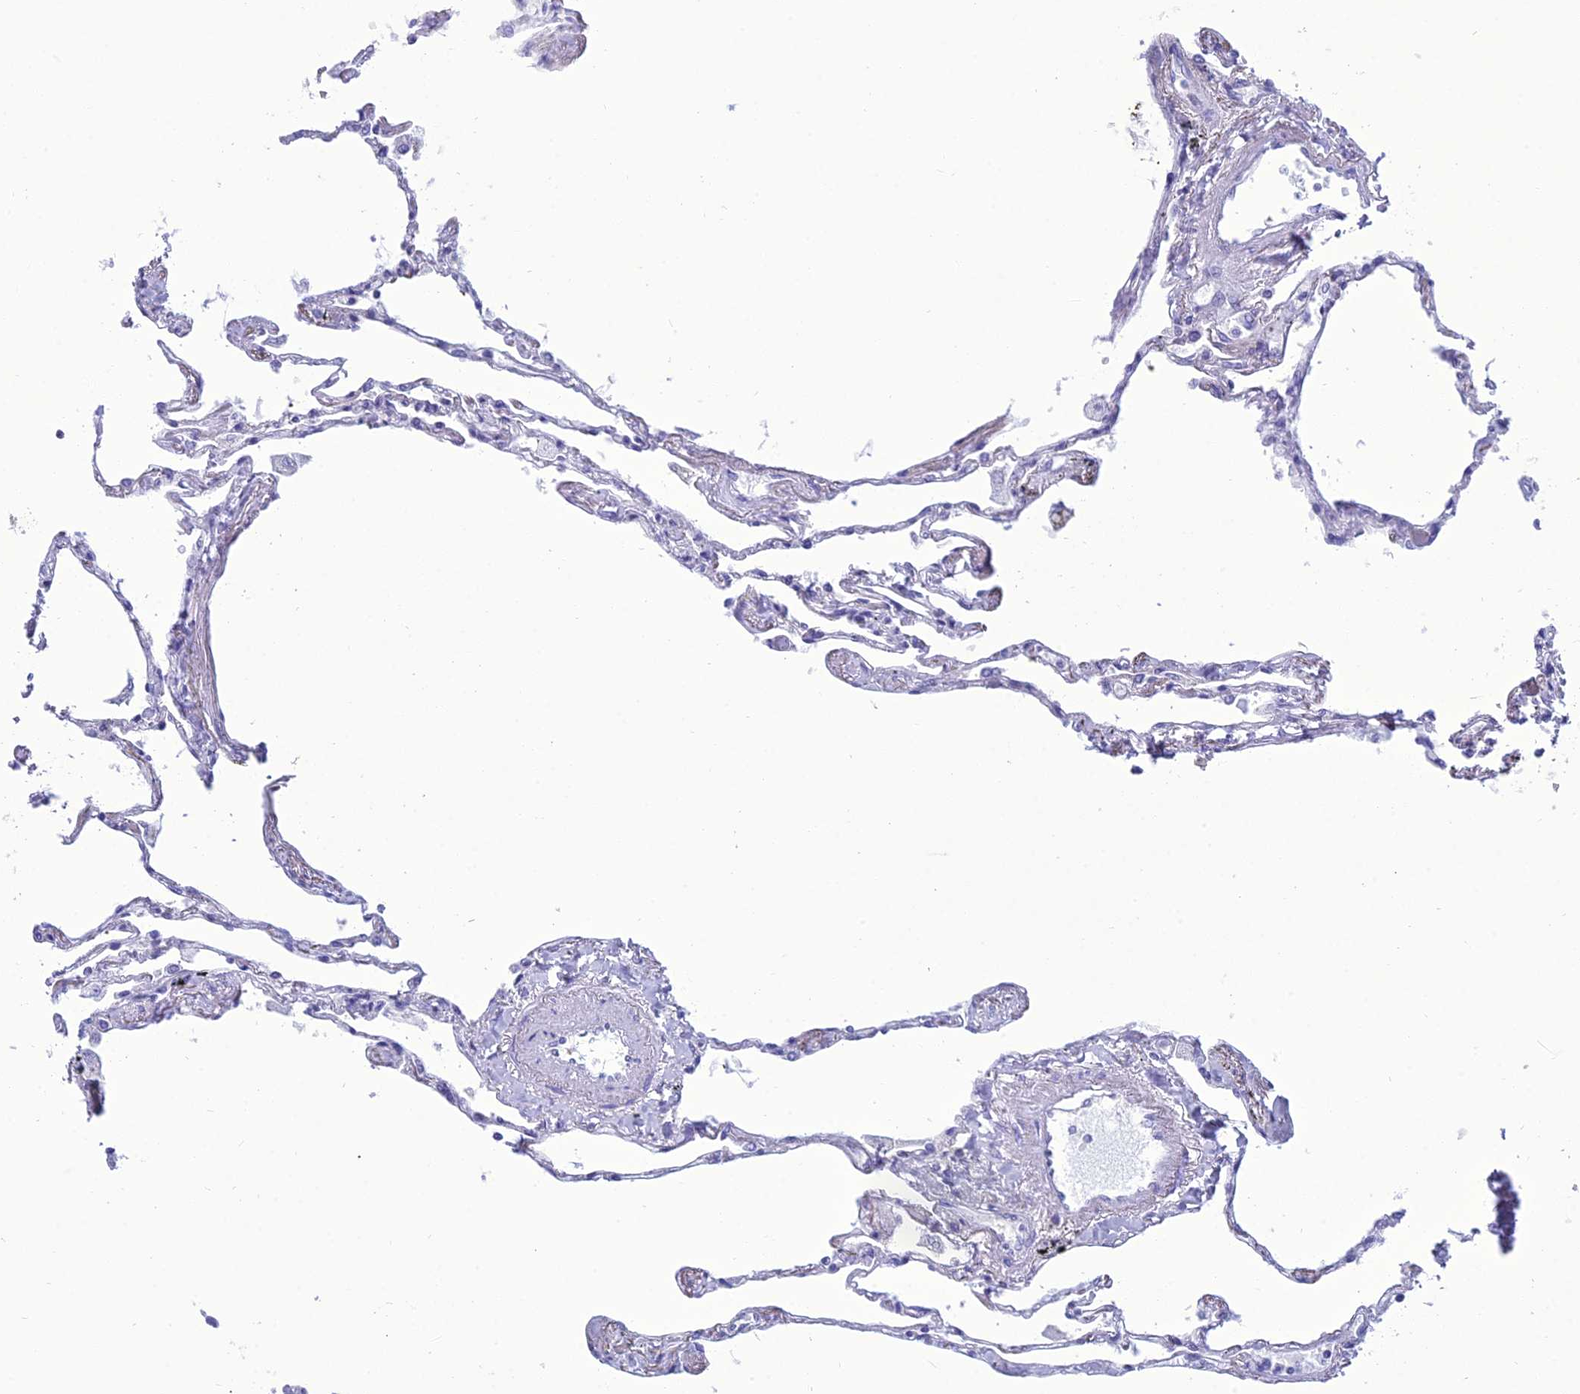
{"staining": {"intensity": "negative", "quantity": "none", "location": "none"}, "tissue": "lung", "cell_type": "Alveolar cells", "image_type": "normal", "snomed": [{"axis": "morphology", "description": "Normal tissue, NOS"}, {"axis": "topography", "description": "Lung"}], "caption": "Immunohistochemistry photomicrograph of benign lung: lung stained with DAB shows no significant protein expression in alveolar cells.", "gene": "GNPNAT1", "patient": {"sex": "female", "age": 67}}